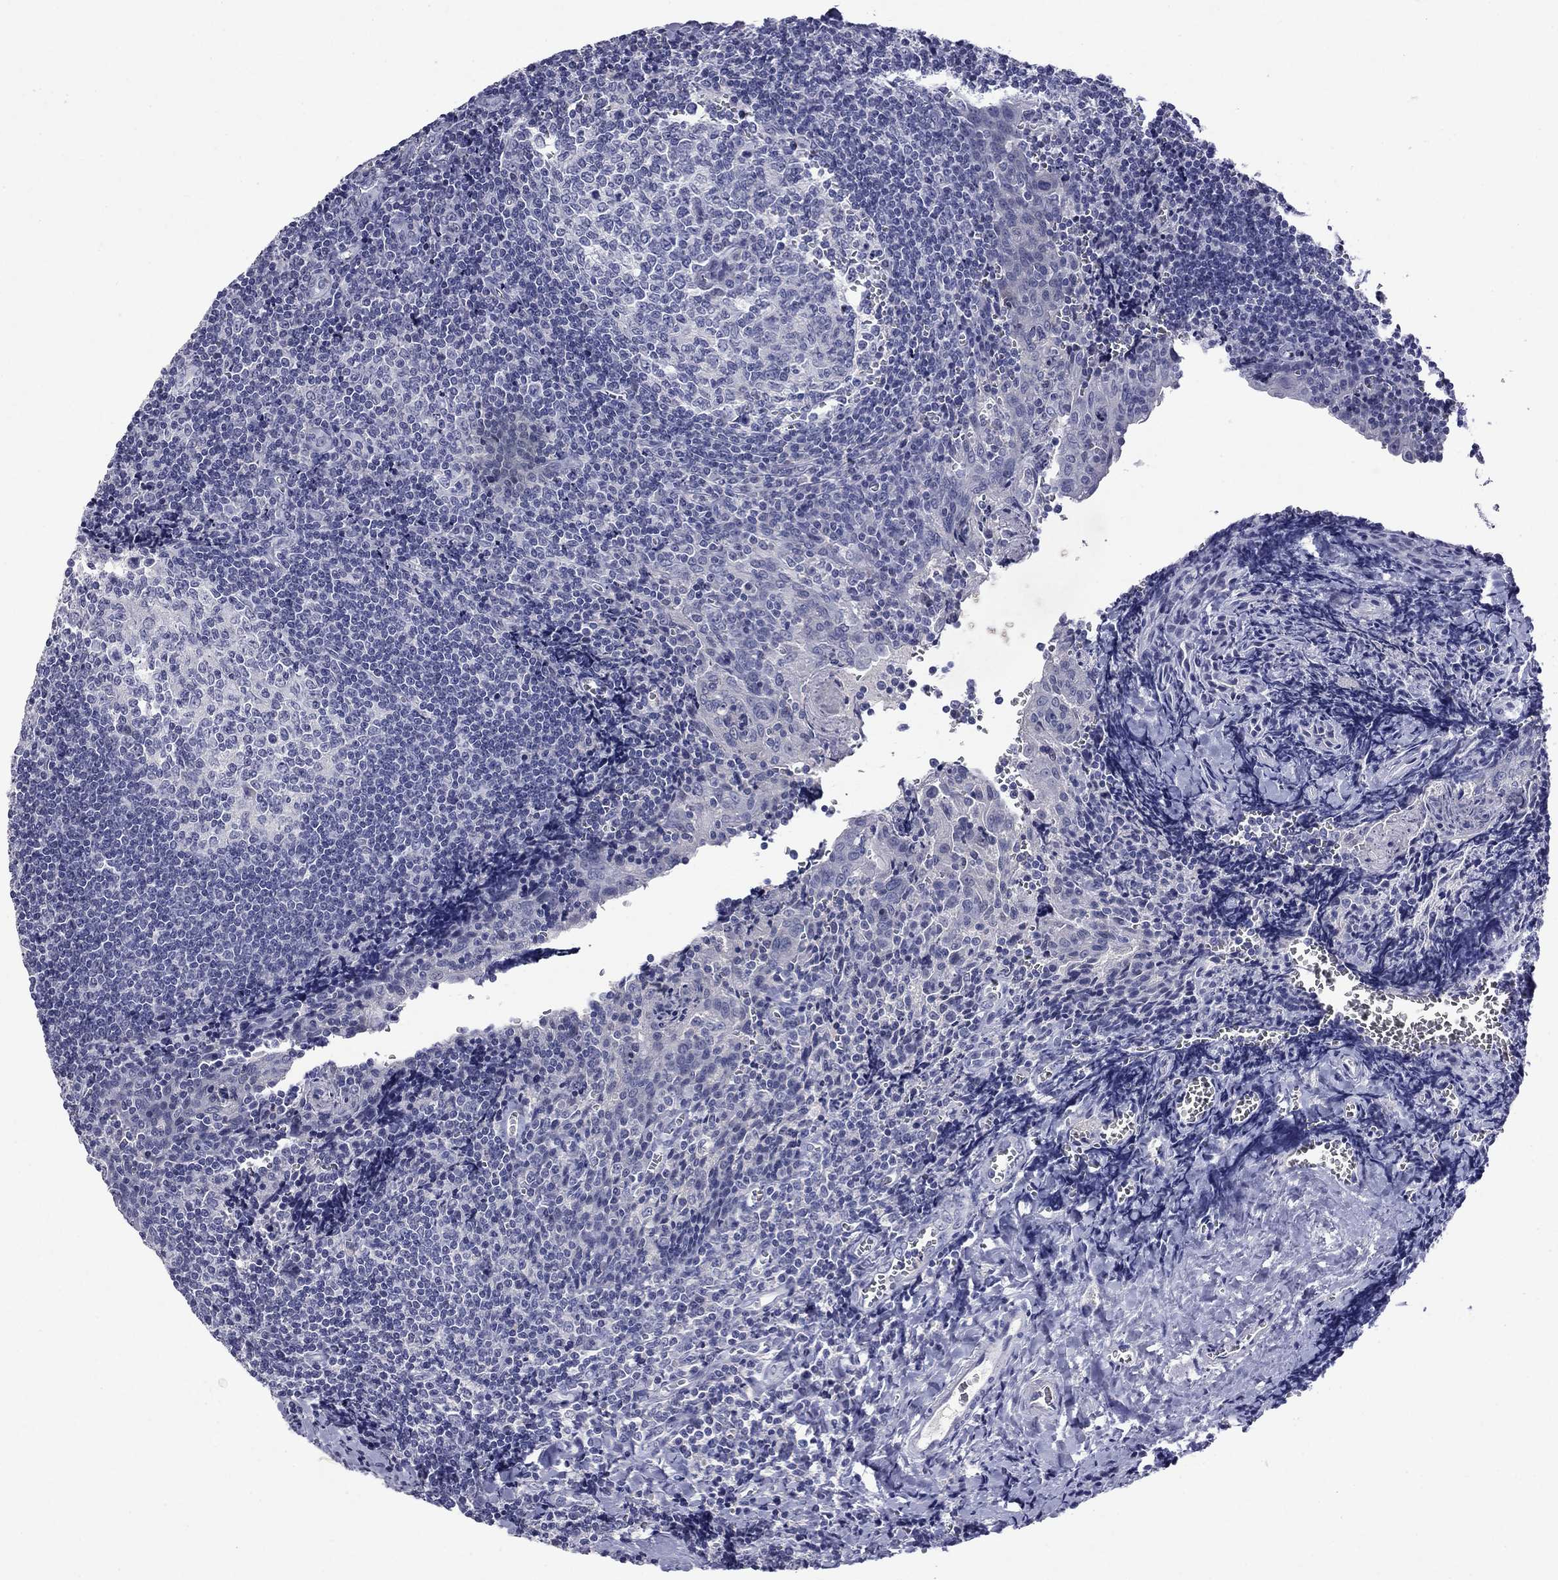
{"staining": {"intensity": "negative", "quantity": "none", "location": "none"}, "tissue": "tonsil", "cell_type": "Germinal center cells", "image_type": "normal", "snomed": [{"axis": "morphology", "description": "Normal tissue, NOS"}, {"axis": "morphology", "description": "Inflammation, NOS"}, {"axis": "topography", "description": "Tonsil"}], "caption": "This is an immunohistochemistry (IHC) photomicrograph of benign human tonsil. There is no staining in germinal center cells.", "gene": "CFAP119", "patient": {"sex": "female", "age": 31}}